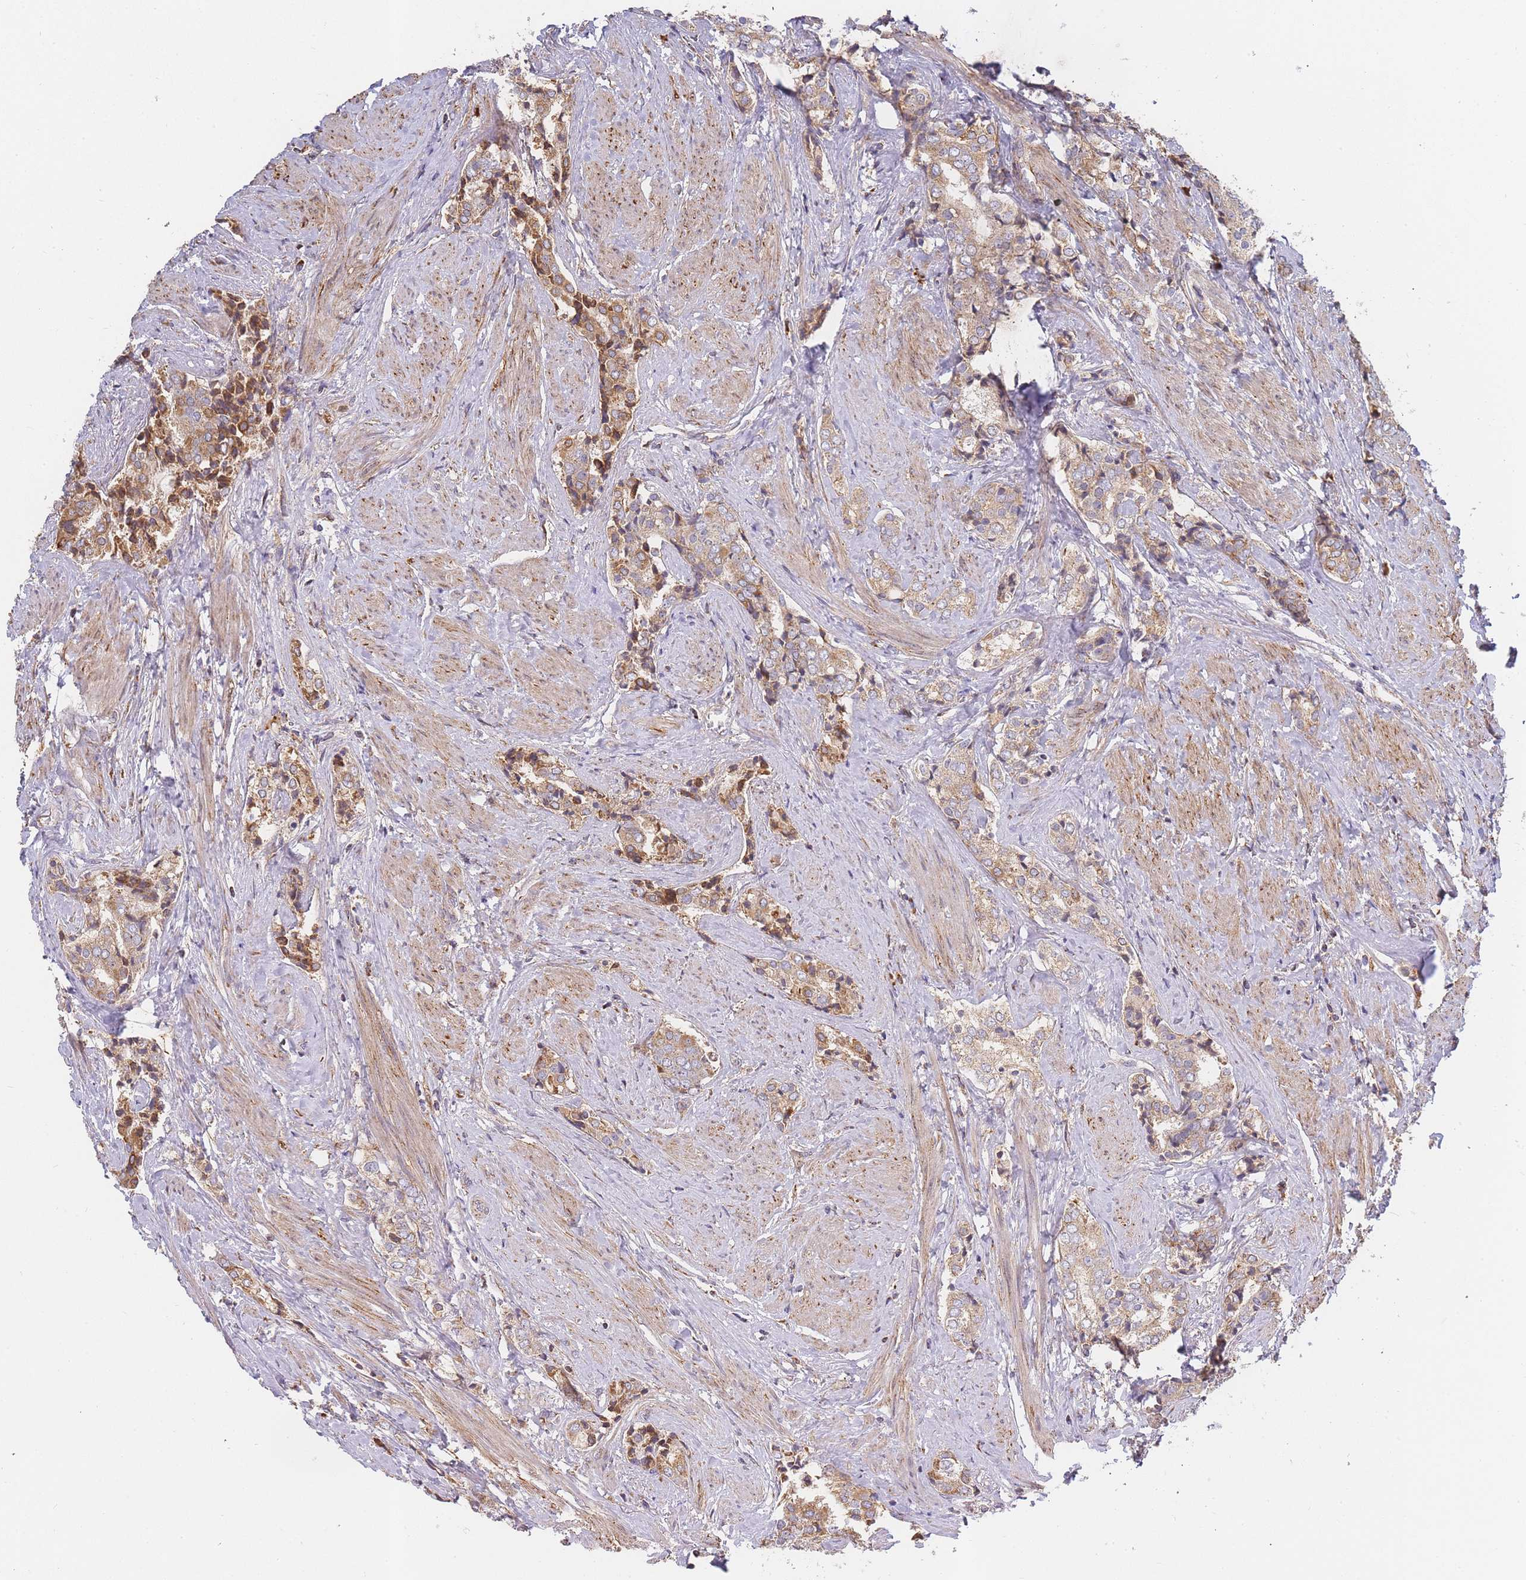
{"staining": {"intensity": "moderate", "quantity": ">75%", "location": "cytoplasmic/membranous"}, "tissue": "prostate cancer", "cell_type": "Tumor cells", "image_type": "cancer", "snomed": [{"axis": "morphology", "description": "Adenocarcinoma, High grade"}, {"axis": "topography", "description": "Prostate"}], "caption": "Immunohistochemistry (IHC) micrograph of neoplastic tissue: high-grade adenocarcinoma (prostate) stained using IHC demonstrates medium levels of moderate protein expression localized specifically in the cytoplasmic/membranous of tumor cells, appearing as a cytoplasmic/membranous brown color.", "gene": "ADCY9", "patient": {"sex": "male", "age": 71}}